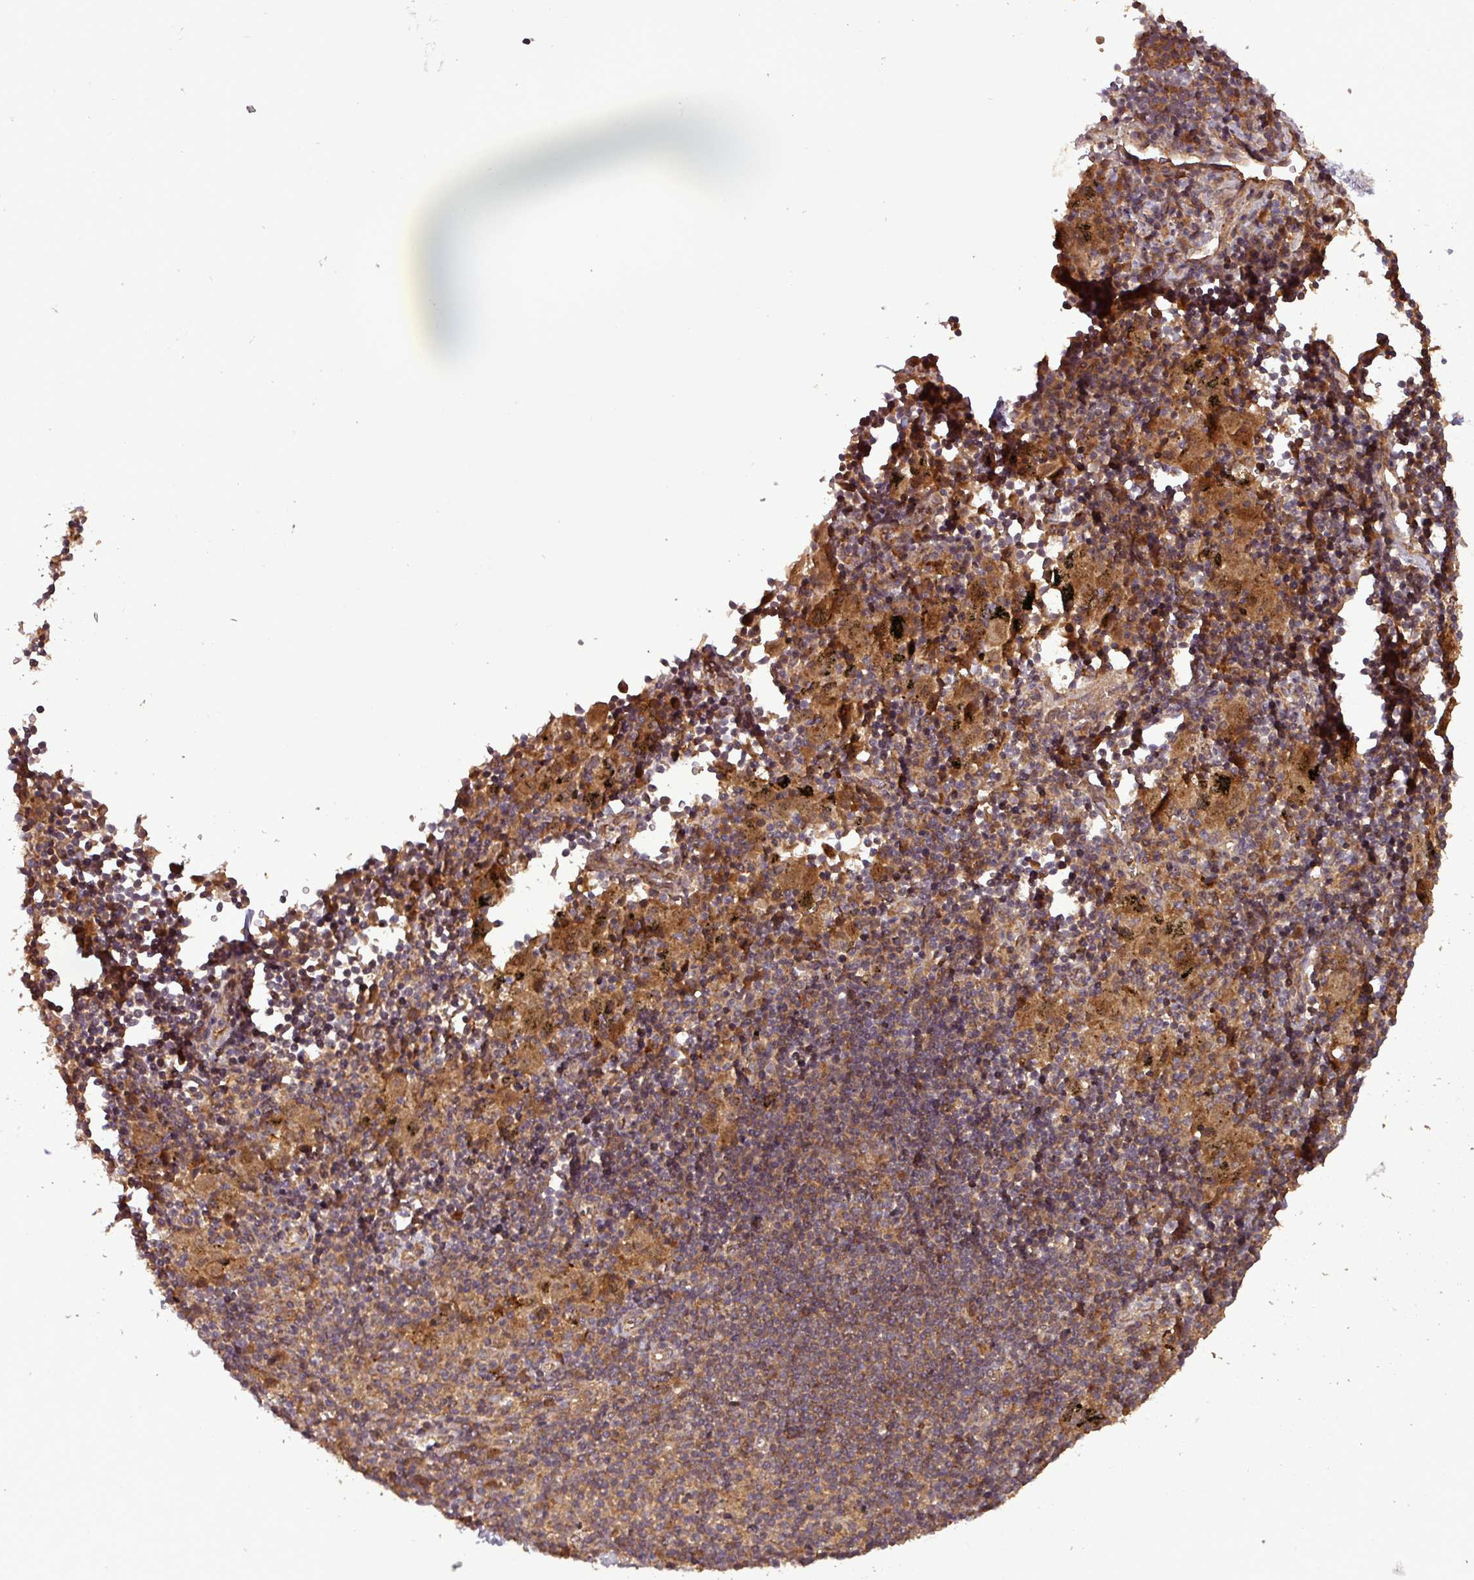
{"staining": {"intensity": "negative", "quantity": "none", "location": "none"}, "tissue": "adipose tissue", "cell_type": "Adipocytes", "image_type": "normal", "snomed": [{"axis": "morphology", "description": "Normal tissue, NOS"}, {"axis": "topography", "description": "Lymph node"}, {"axis": "topography", "description": "Cartilage tissue"}, {"axis": "topography", "description": "Bronchus"}], "caption": "Immunohistochemistry photomicrograph of benign adipose tissue stained for a protein (brown), which displays no staining in adipocytes.", "gene": "NT5C3A", "patient": {"sex": "male", "age": 63}}